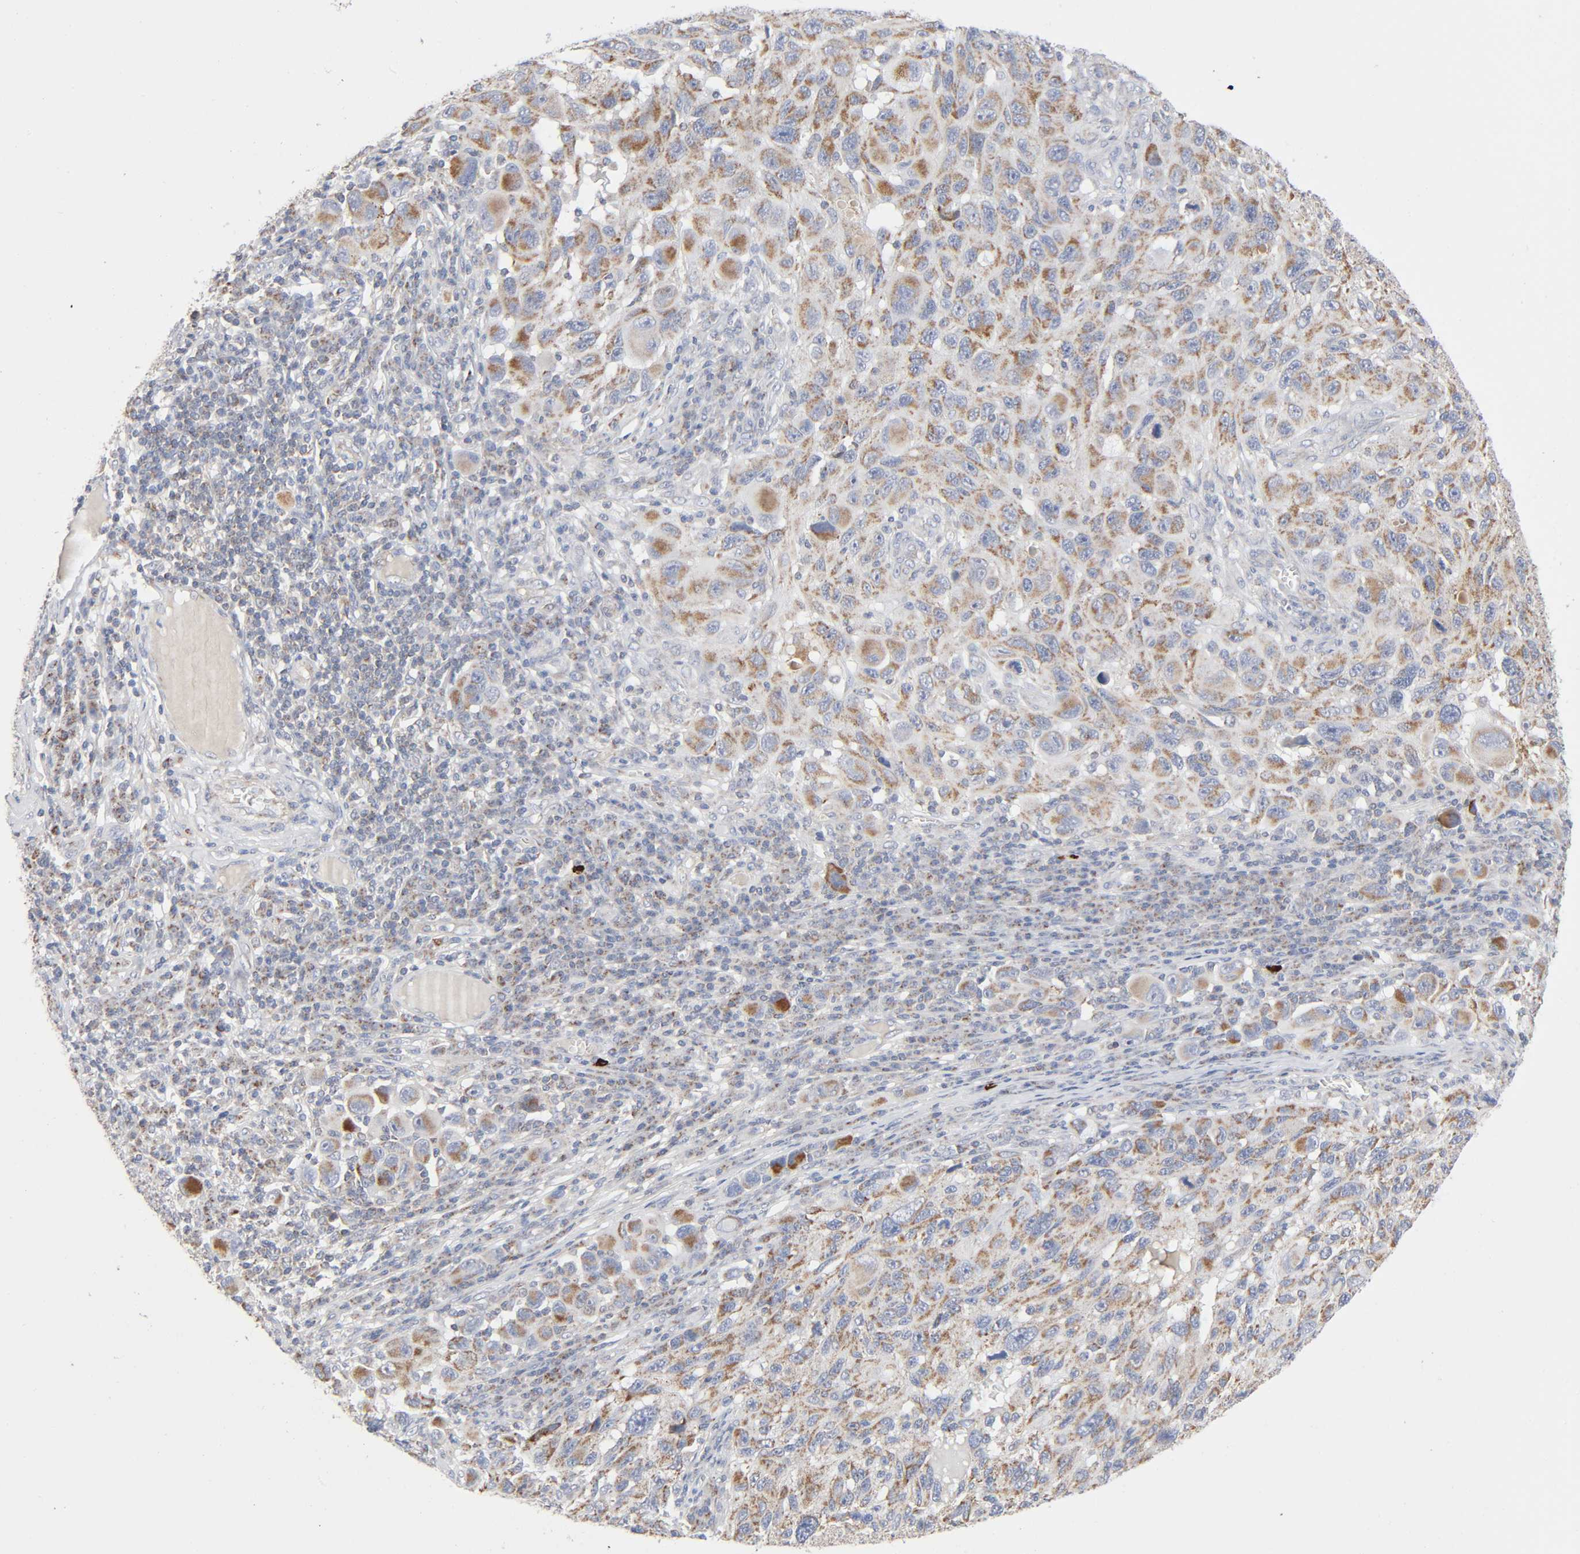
{"staining": {"intensity": "moderate", "quantity": ">75%", "location": "cytoplasmic/membranous"}, "tissue": "melanoma", "cell_type": "Tumor cells", "image_type": "cancer", "snomed": [{"axis": "morphology", "description": "Malignant melanoma, NOS"}, {"axis": "topography", "description": "Skin"}], "caption": "Immunohistochemistry histopathology image of neoplastic tissue: melanoma stained using immunohistochemistry exhibits medium levels of moderate protein expression localized specifically in the cytoplasmic/membranous of tumor cells, appearing as a cytoplasmic/membranous brown color.", "gene": "SYT16", "patient": {"sex": "male", "age": 53}}